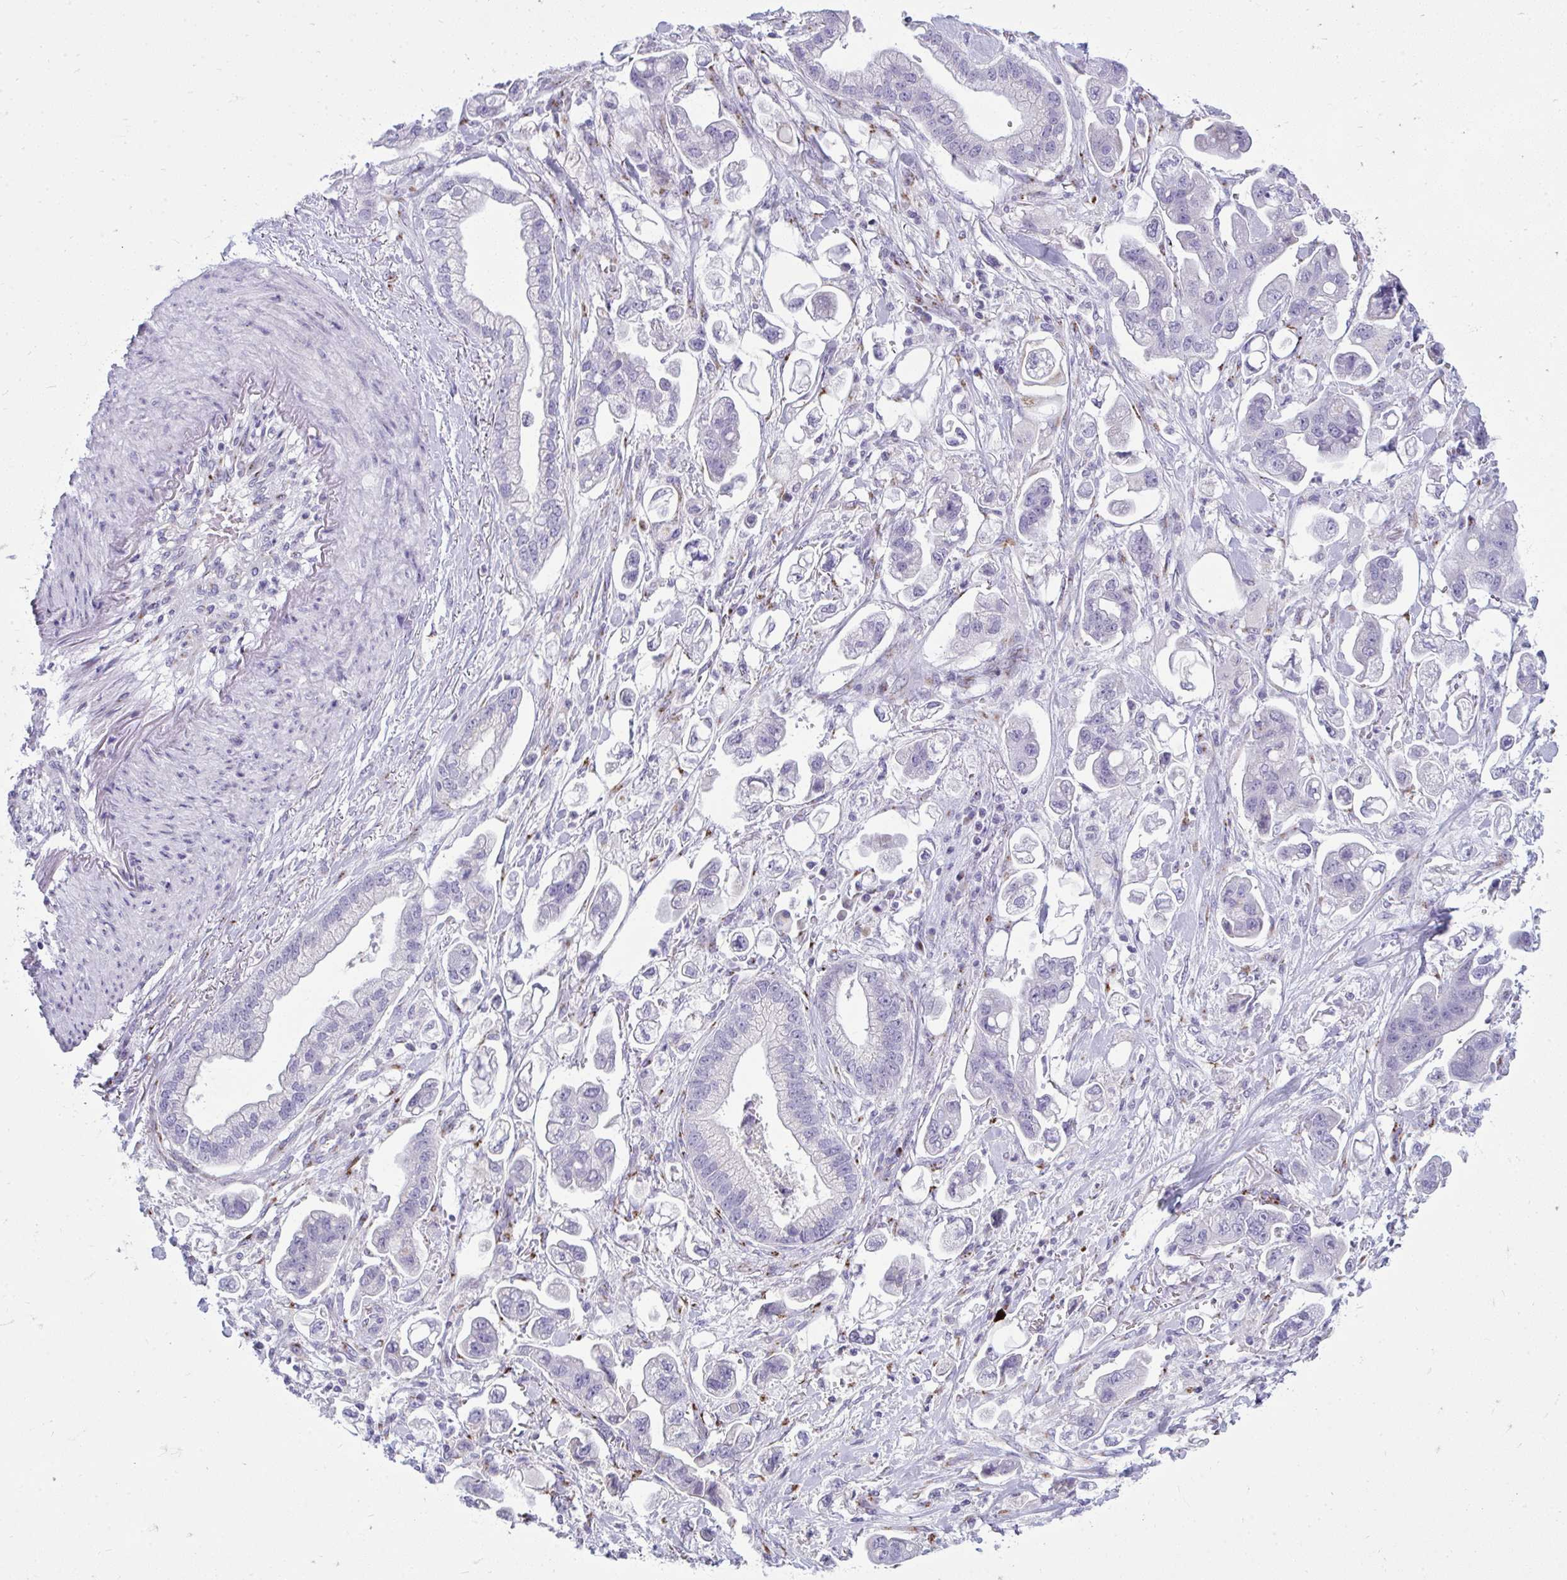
{"staining": {"intensity": "negative", "quantity": "none", "location": "none"}, "tissue": "stomach cancer", "cell_type": "Tumor cells", "image_type": "cancer", "snomed": [{"axis": "morphology", "description": "Adenocarcinoma, NOS"}, {"axis": "topography", "description": "Stomach"}], "caption": "A photomicrograph of adenocarcinoma (stomach) stained for a protein exhibits no brown staining in tumor cells.", "gene": "DTX4", "patient": {"sex": "male", "age": 62}}